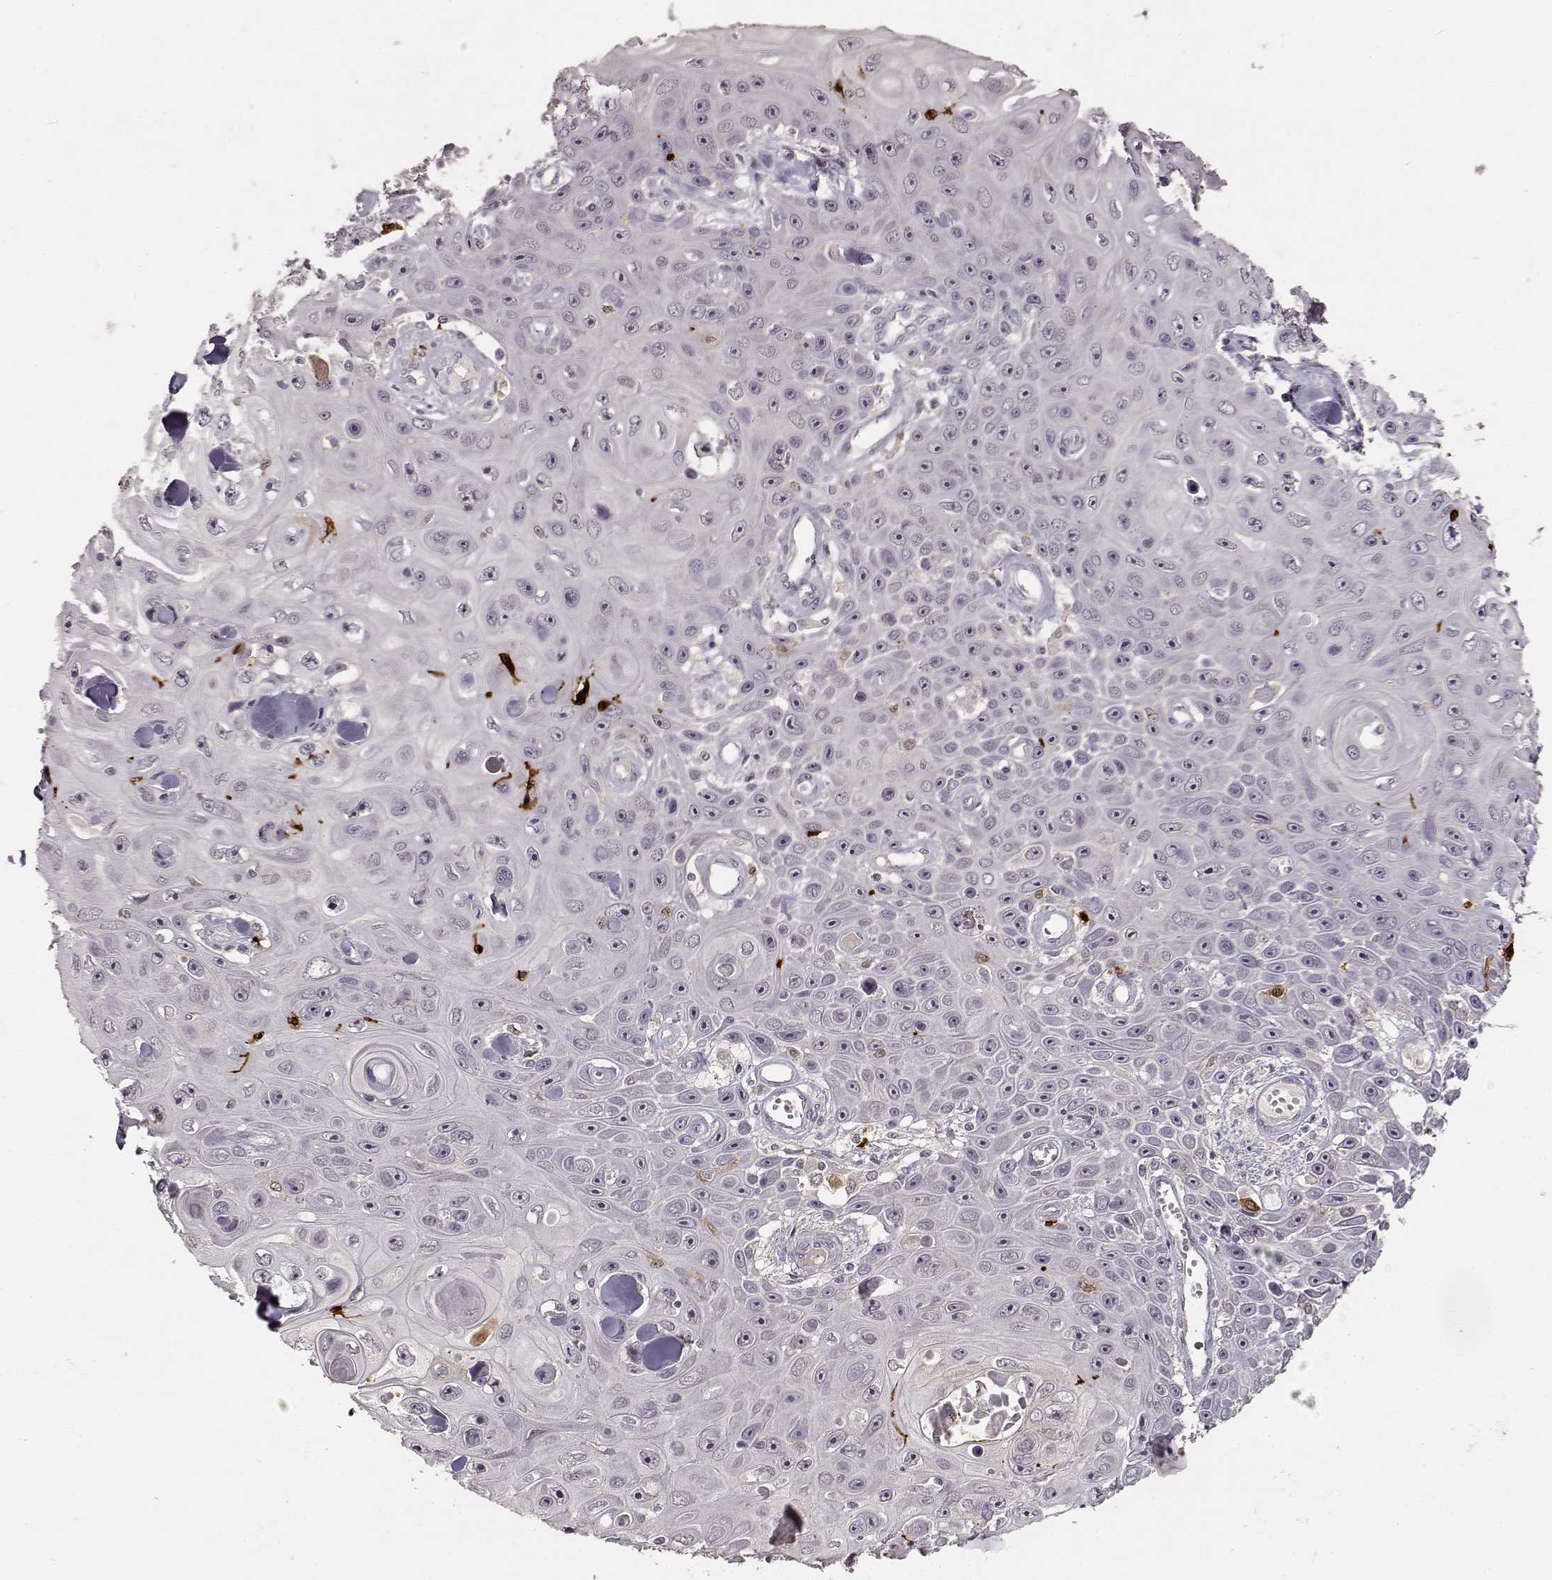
{"staining": {"intensity": "negative", "quantity": "none", "location": "none"}, "tissue": "skin cancer", "cell_type": "Tumor cells", "image_type": "cancer", "snomed": [{"axis": "morphology", "description": "Squamous cell carcinoma, NOS"}, {"axis": "topography", "description": "Skin"}], "caption": "The image reveals no significant positivity in tumor cells of skin cancer.", "gene": "S100B", "patient": {"sex": "male", "age": 82}}